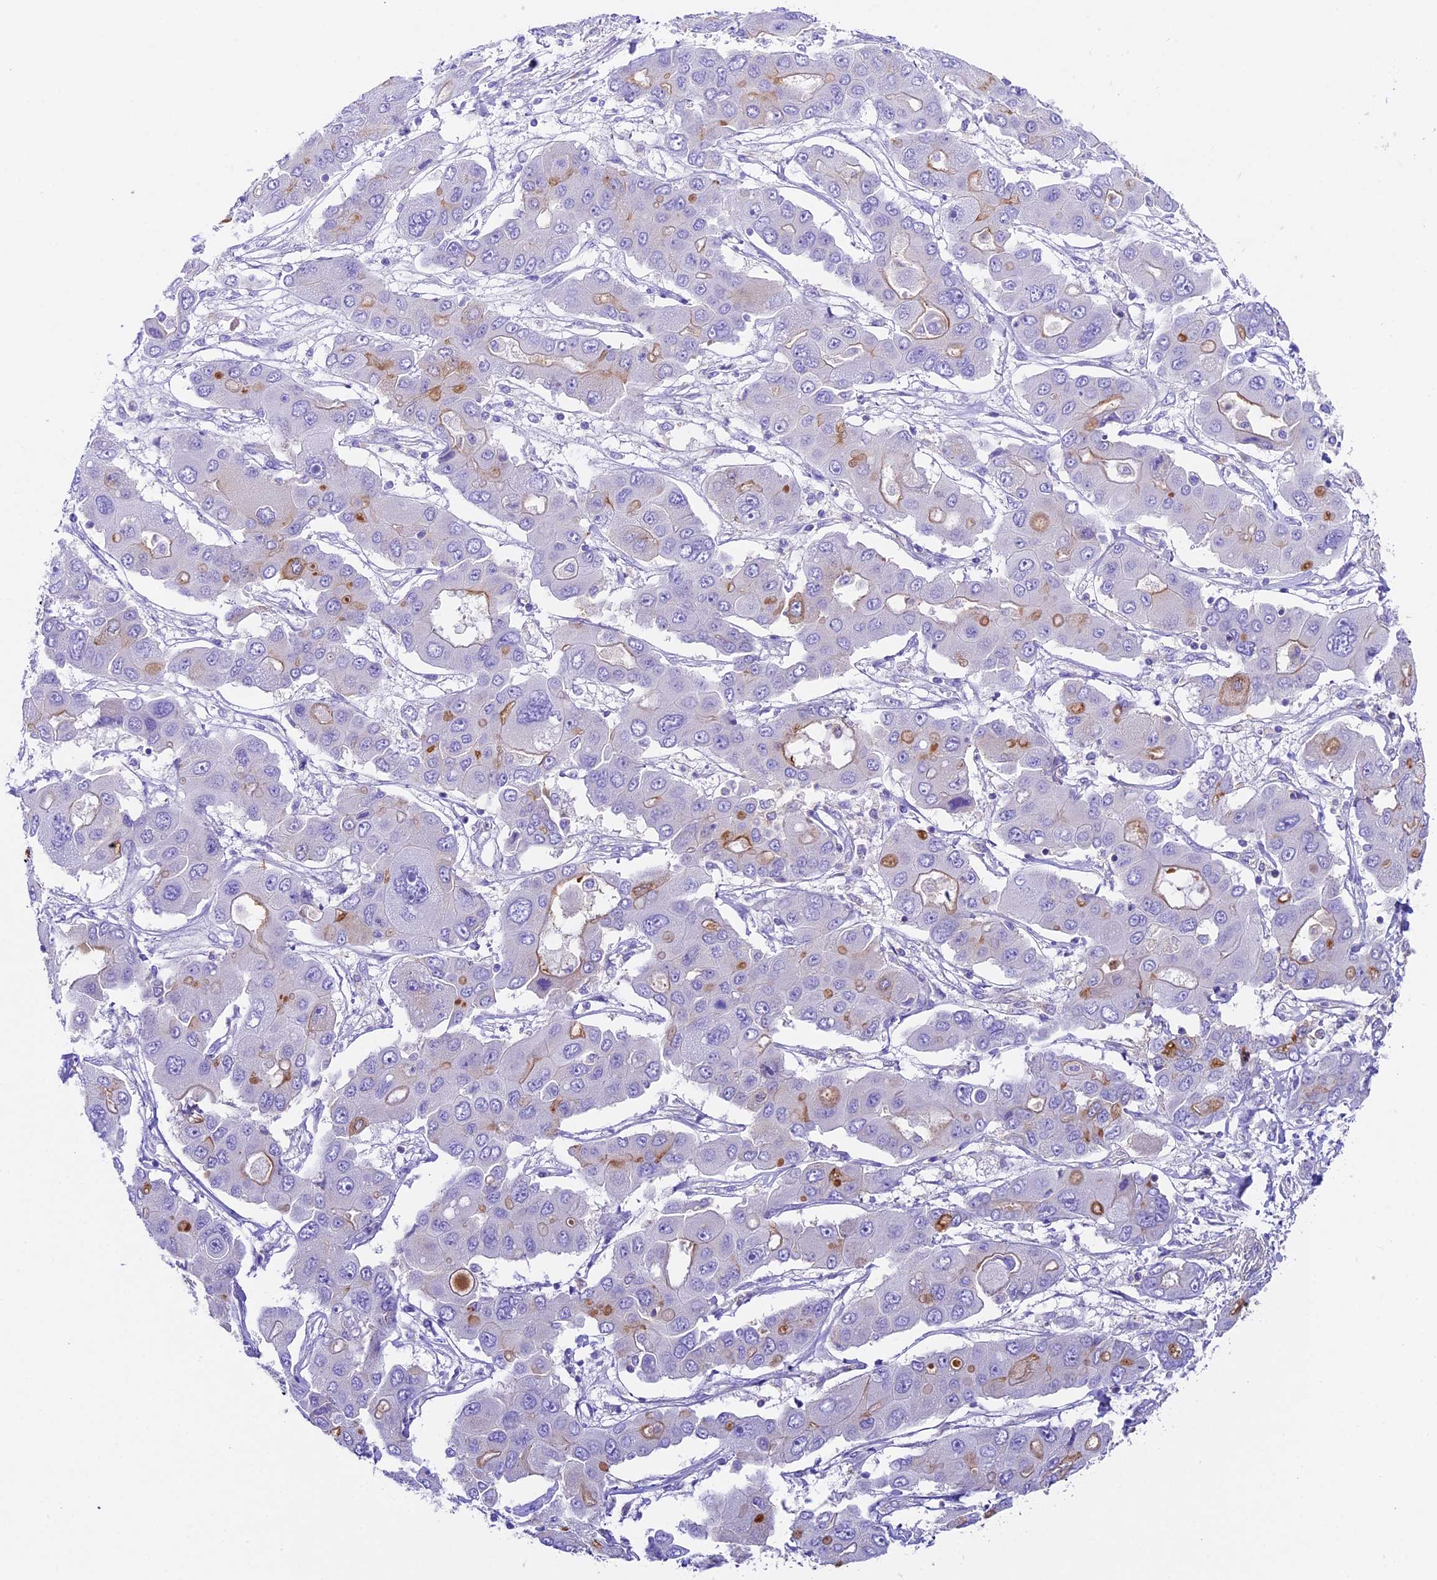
{"staining": {"intensity": "weak", "quantity": "<25%", "location": "cytoplasmic/membranous"}, "tissue": "liver cancer", "cell_type": "Tumor cells", "image_type": "cancer", "snomed": [{"axis": "morphology", "description": "Cholangiocarcinoma"}, {"axis": "topography", "description": "Liver"}], "caption": "Immunohistochemistry of liver cholangiocarcinoma displays no positivity in tumor cells. (DAB IHC with hematoxylin counter stain).", "gene": "TBC1D1", "patient": {"sex": "male", "age": 67}}